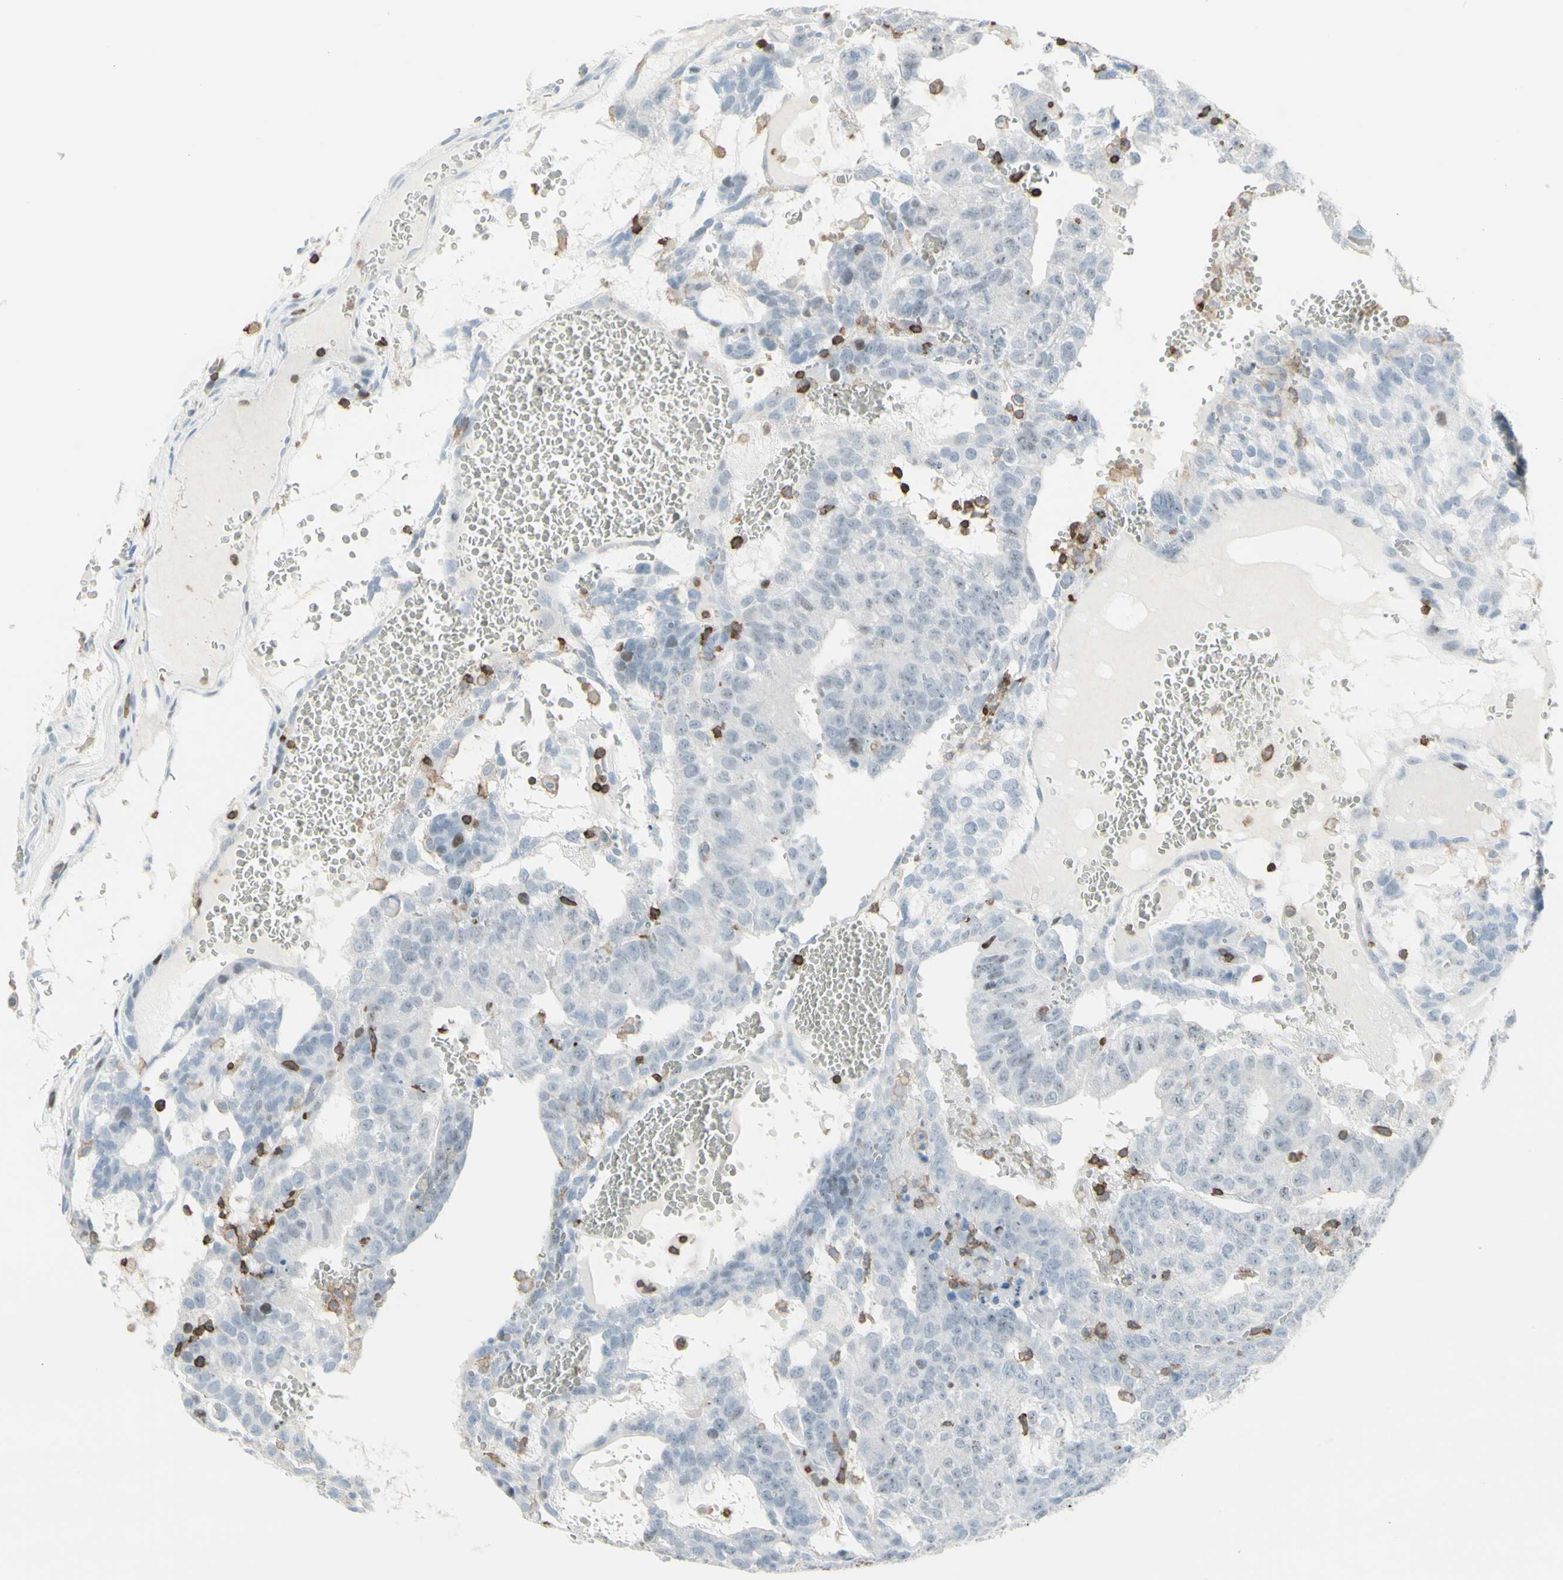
{"staining": {"intensity": "negative", "quantity": "none", "location": "none"}, "tissue": "testis cancer", "cell_type": "Tumor cells", "image_type": "cancer", "snomed": [{"axis": "morphology", "description": "Seminoma, NOS"}, {"axis": "morphology", "description": "Carcinoma, Embryonal, NOS"}, {"axis": "topography", "description": "Testis"}], "caption": "This is an IHC photomicrograph of testis cancer. There is no staining in tumor cells.", "gene": "NRG1", "patient": {"sex": "male", "age": 52}}